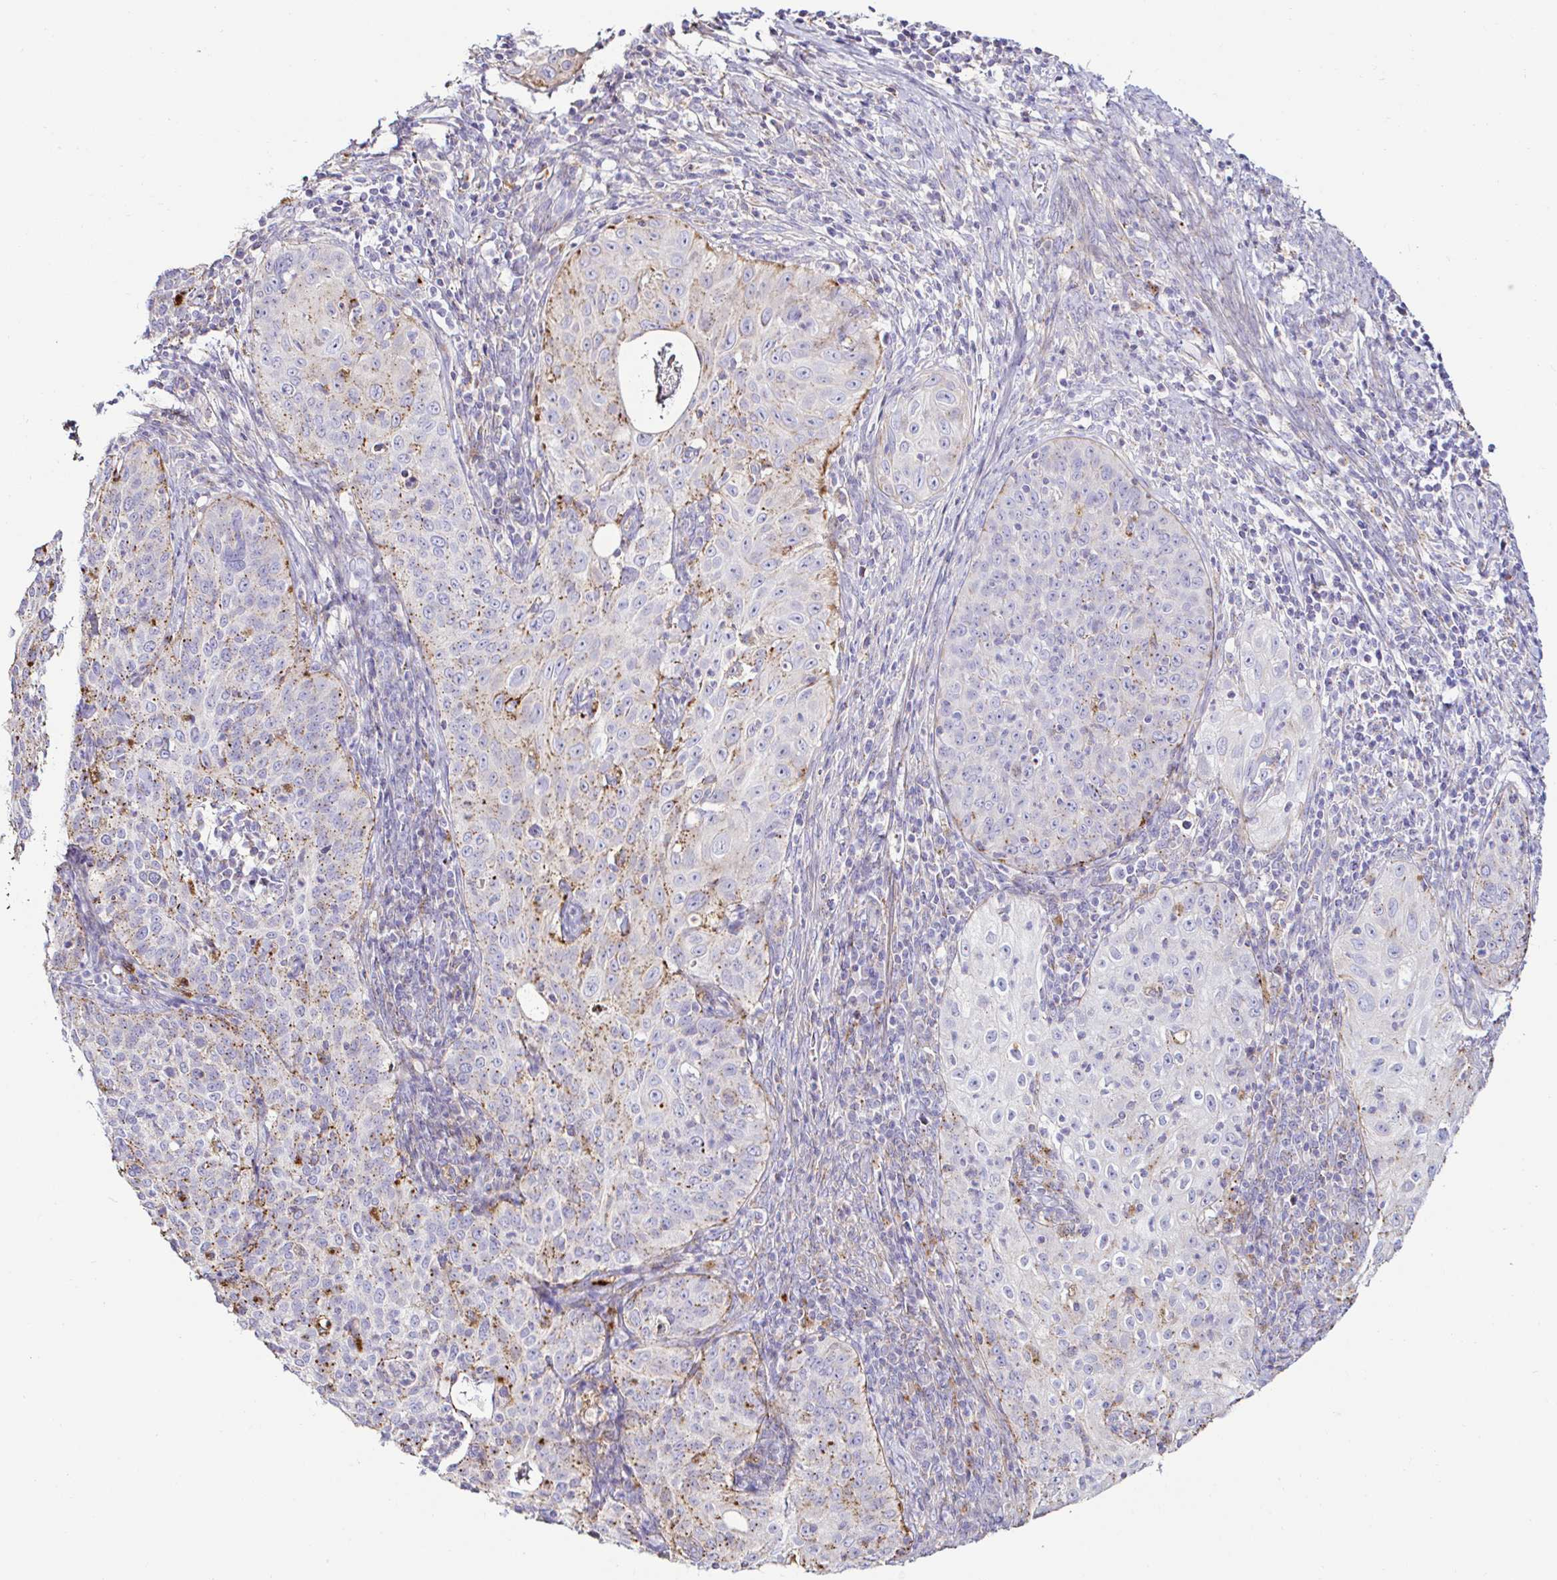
{"staining": {"intensity": "moderate", "quantity": "<25%", "location": "cytoplasmic/membranous"}, "tissue": "cervical cancer", "cell_type": "Tumor cells", "image_type": "cancer", "snomed": [{"axis": "morphology", "description": "Squamous cell carcinoma, NOS"}, {"axis": "topography", "description": "Cervix"}], "caption": "An IHC micrograph of tumor tissue is shown. Protein staining in brown labels moderate cytoplasmic/membranous positivity in cervical cancer (squamous cell carcinoma) within tumor cells.", "gene": "GALNS", "patient": {"sex": "female", "age": 30}}